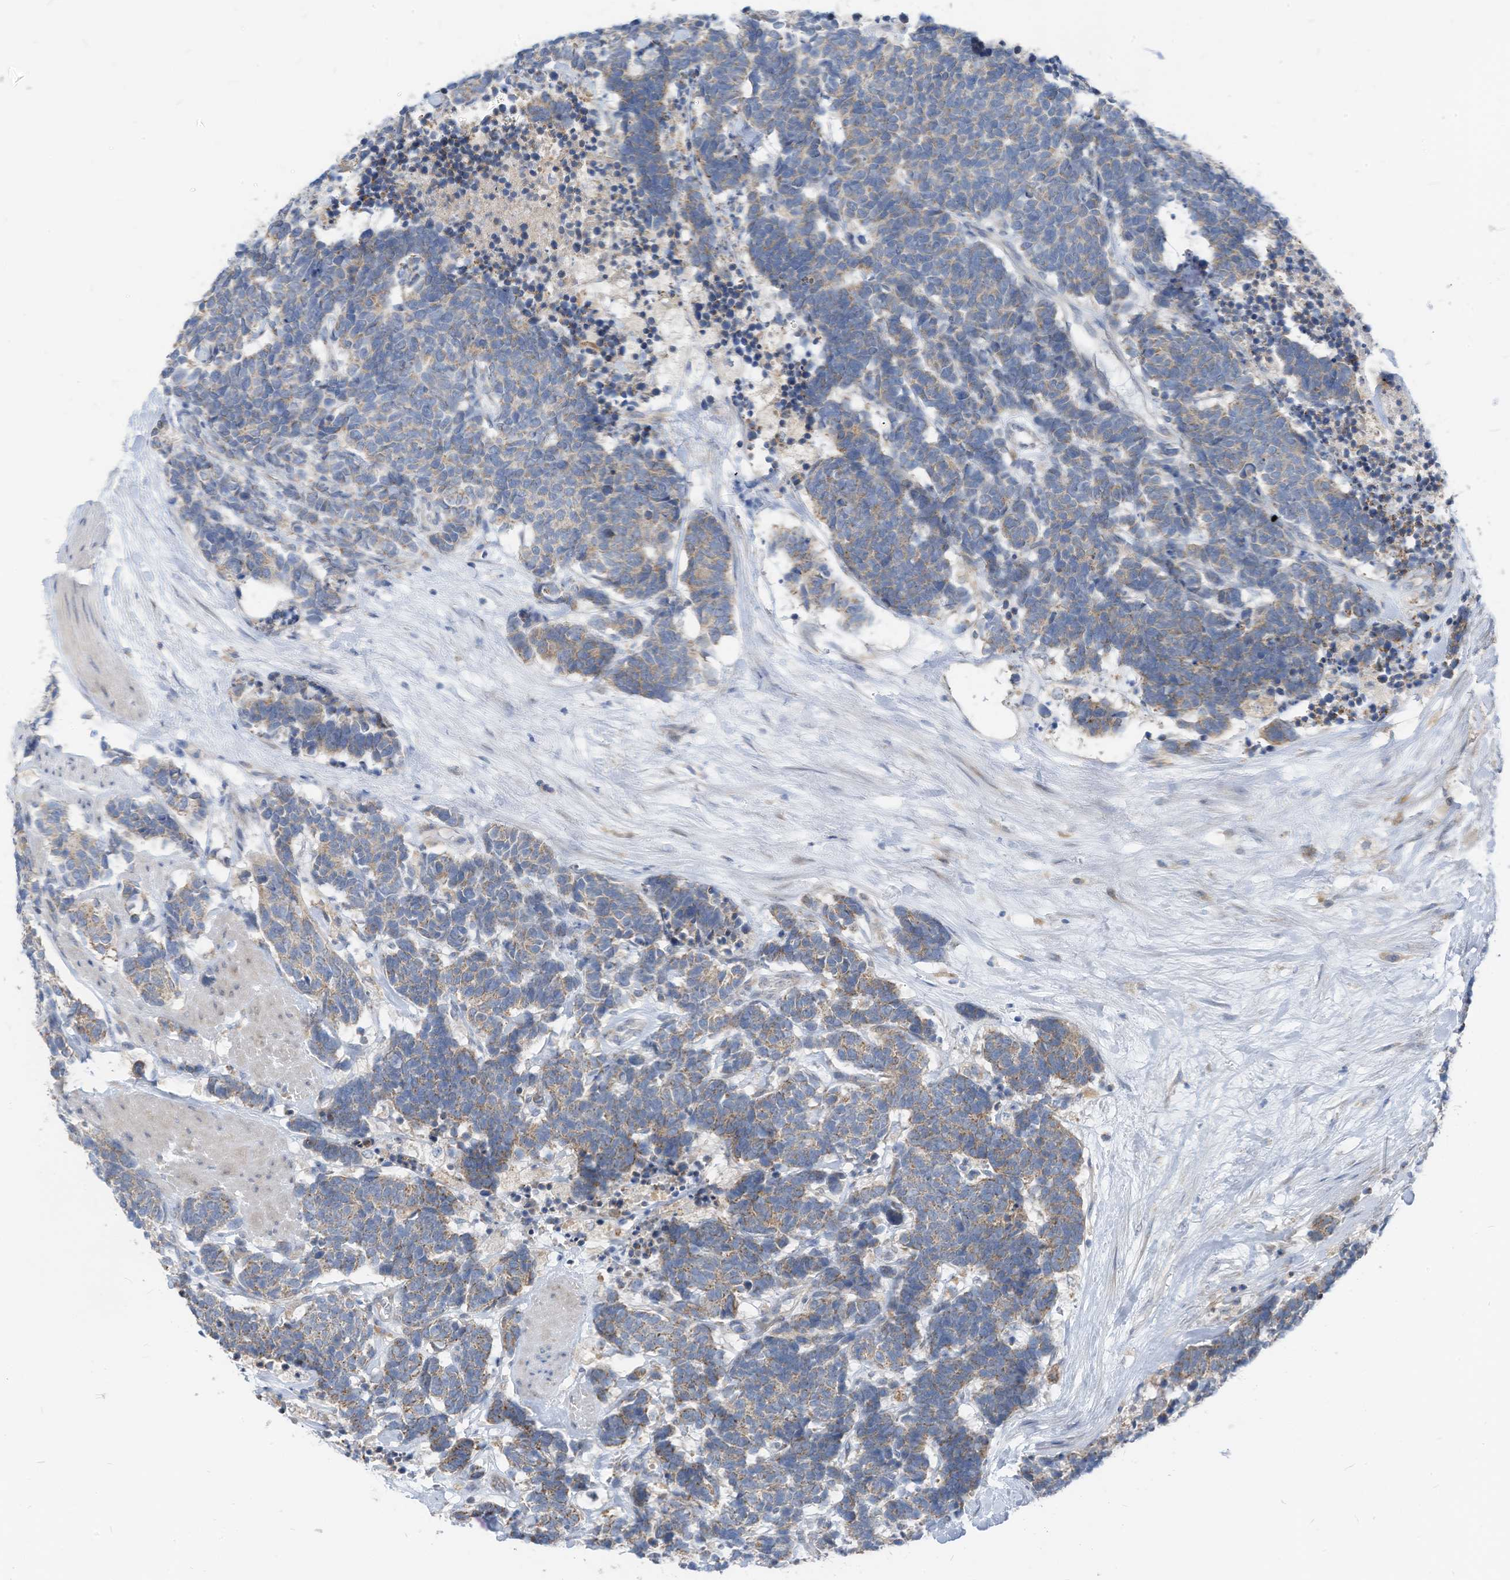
{"staining": {"intensity": "weak", "quantity": "25%-75%", "location": "cytoplasmic/membranous"}, "tissue": "carcinoid", "cell_type": "Tumor cells", "image_type": "cancer", "snomed": [{"axis": "morphology", "description": "Carcinoma, NOS"}, {"axis": "morphology", "description": "Carcinoid, malignant, NOS"}, {"axis": "topography", "description": "Urinary bladder"}], "caption": "Immunohistochemistry (IHC) histopathology image of human carcinoid stained for a protein (brown), which shows low levels of weak cytoplasmic/membranous expression in about 25%-75% of tumor cells.", "gene": "LDAH", "patient": {"sex": "male", "age": 57}}